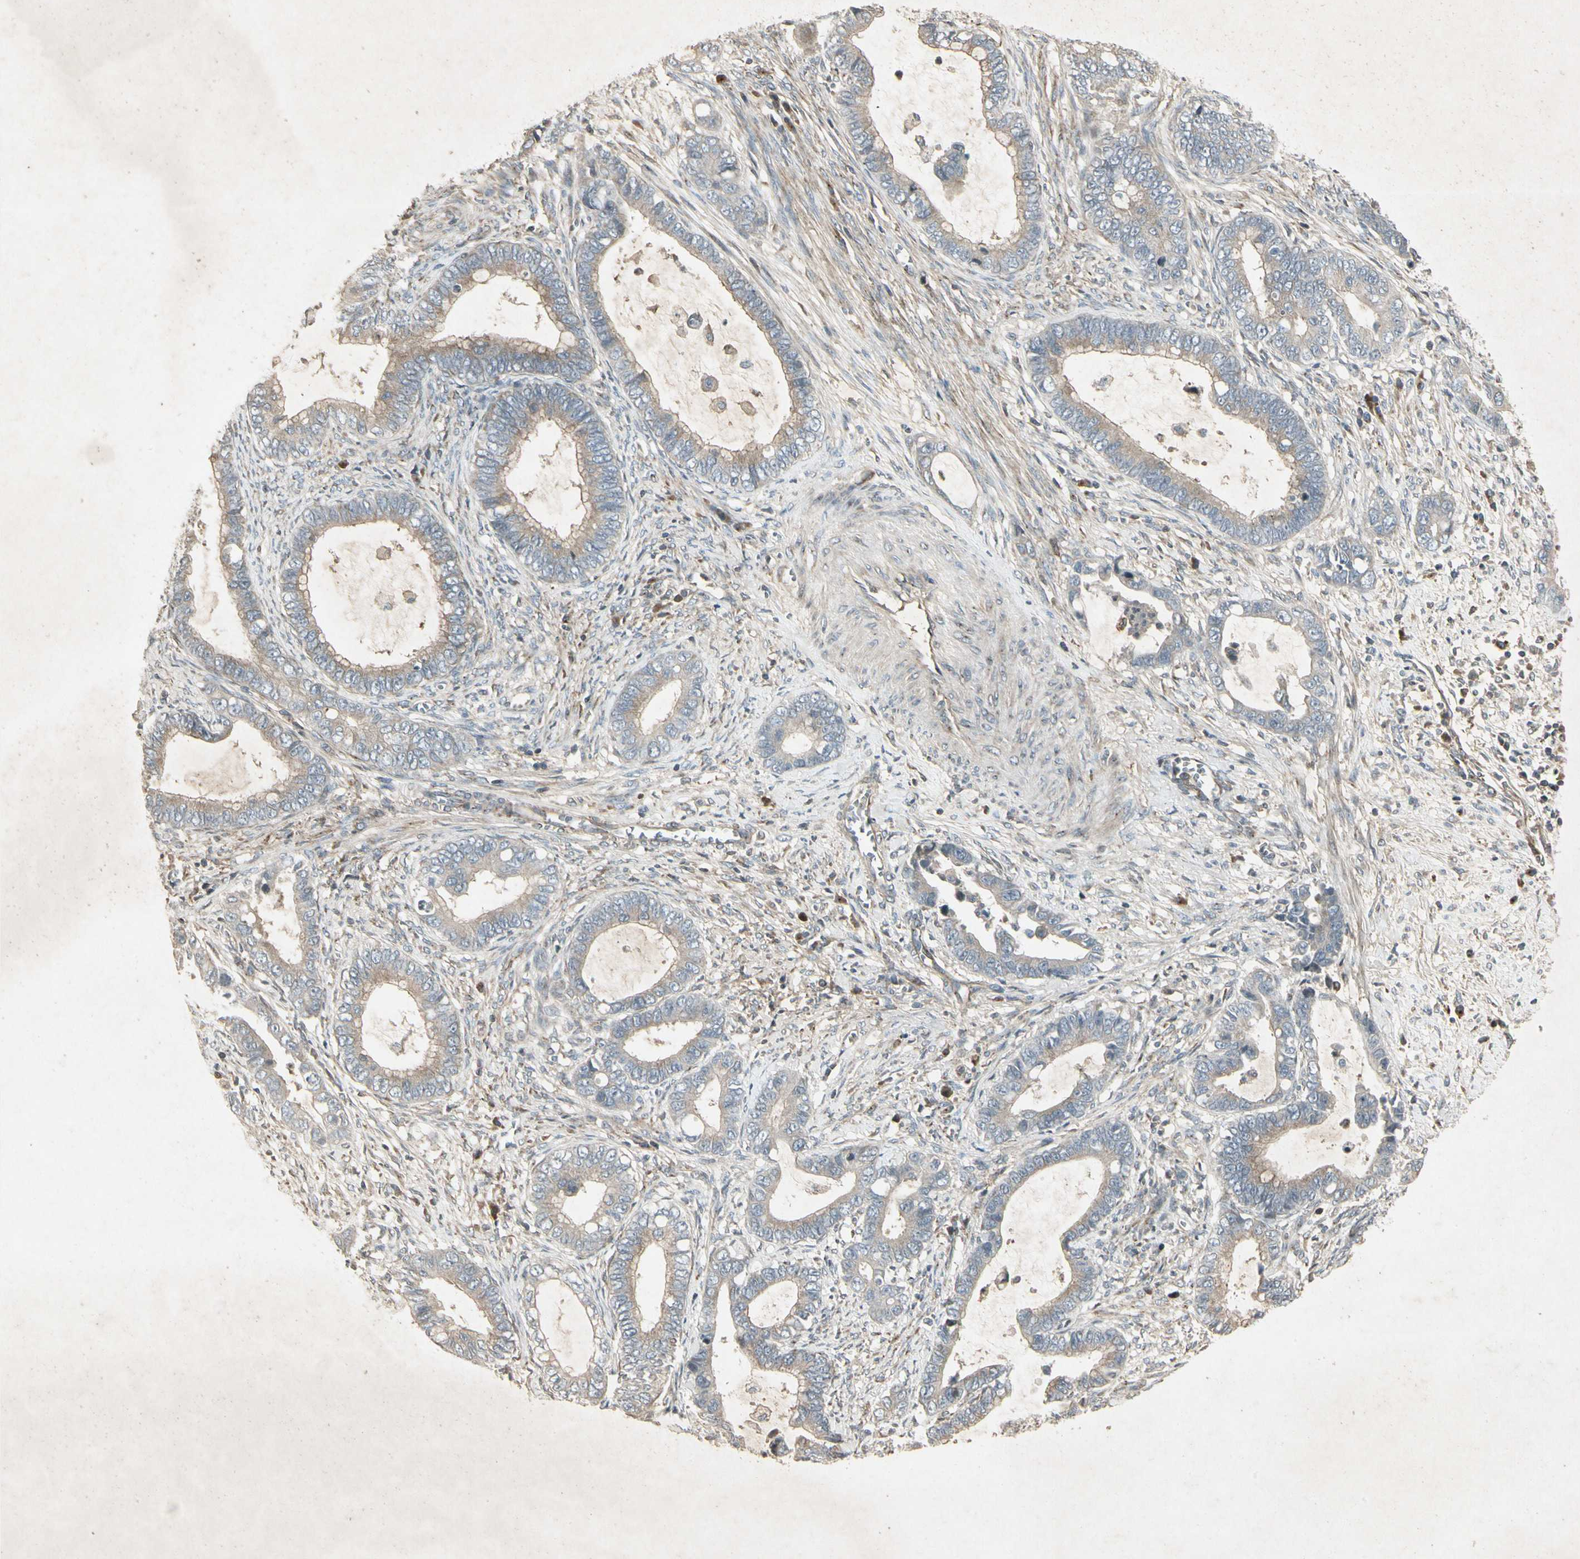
{"staining": {"intensity": "weak", "quantity": ">75%", "location": "cytoplasmic/membranous"}, "tissue": "cervical cancer", "cell_type": "Tumor cells", "image_type": "cancer", "snomed": [{"axis": "morphology", "description": "Adenocarcinoma, NOS"}, {"axis": "topography", "description": "Cervix"}], "caption": "DAB immunohistochemical staining of human cervical cancer (adenocarcinoma) exhibits weak cytoplasmic/membranous protein staining in about >75% of tumor cells.", "gene": "TEK", "patient": {"sex": "female", "age": 44}}